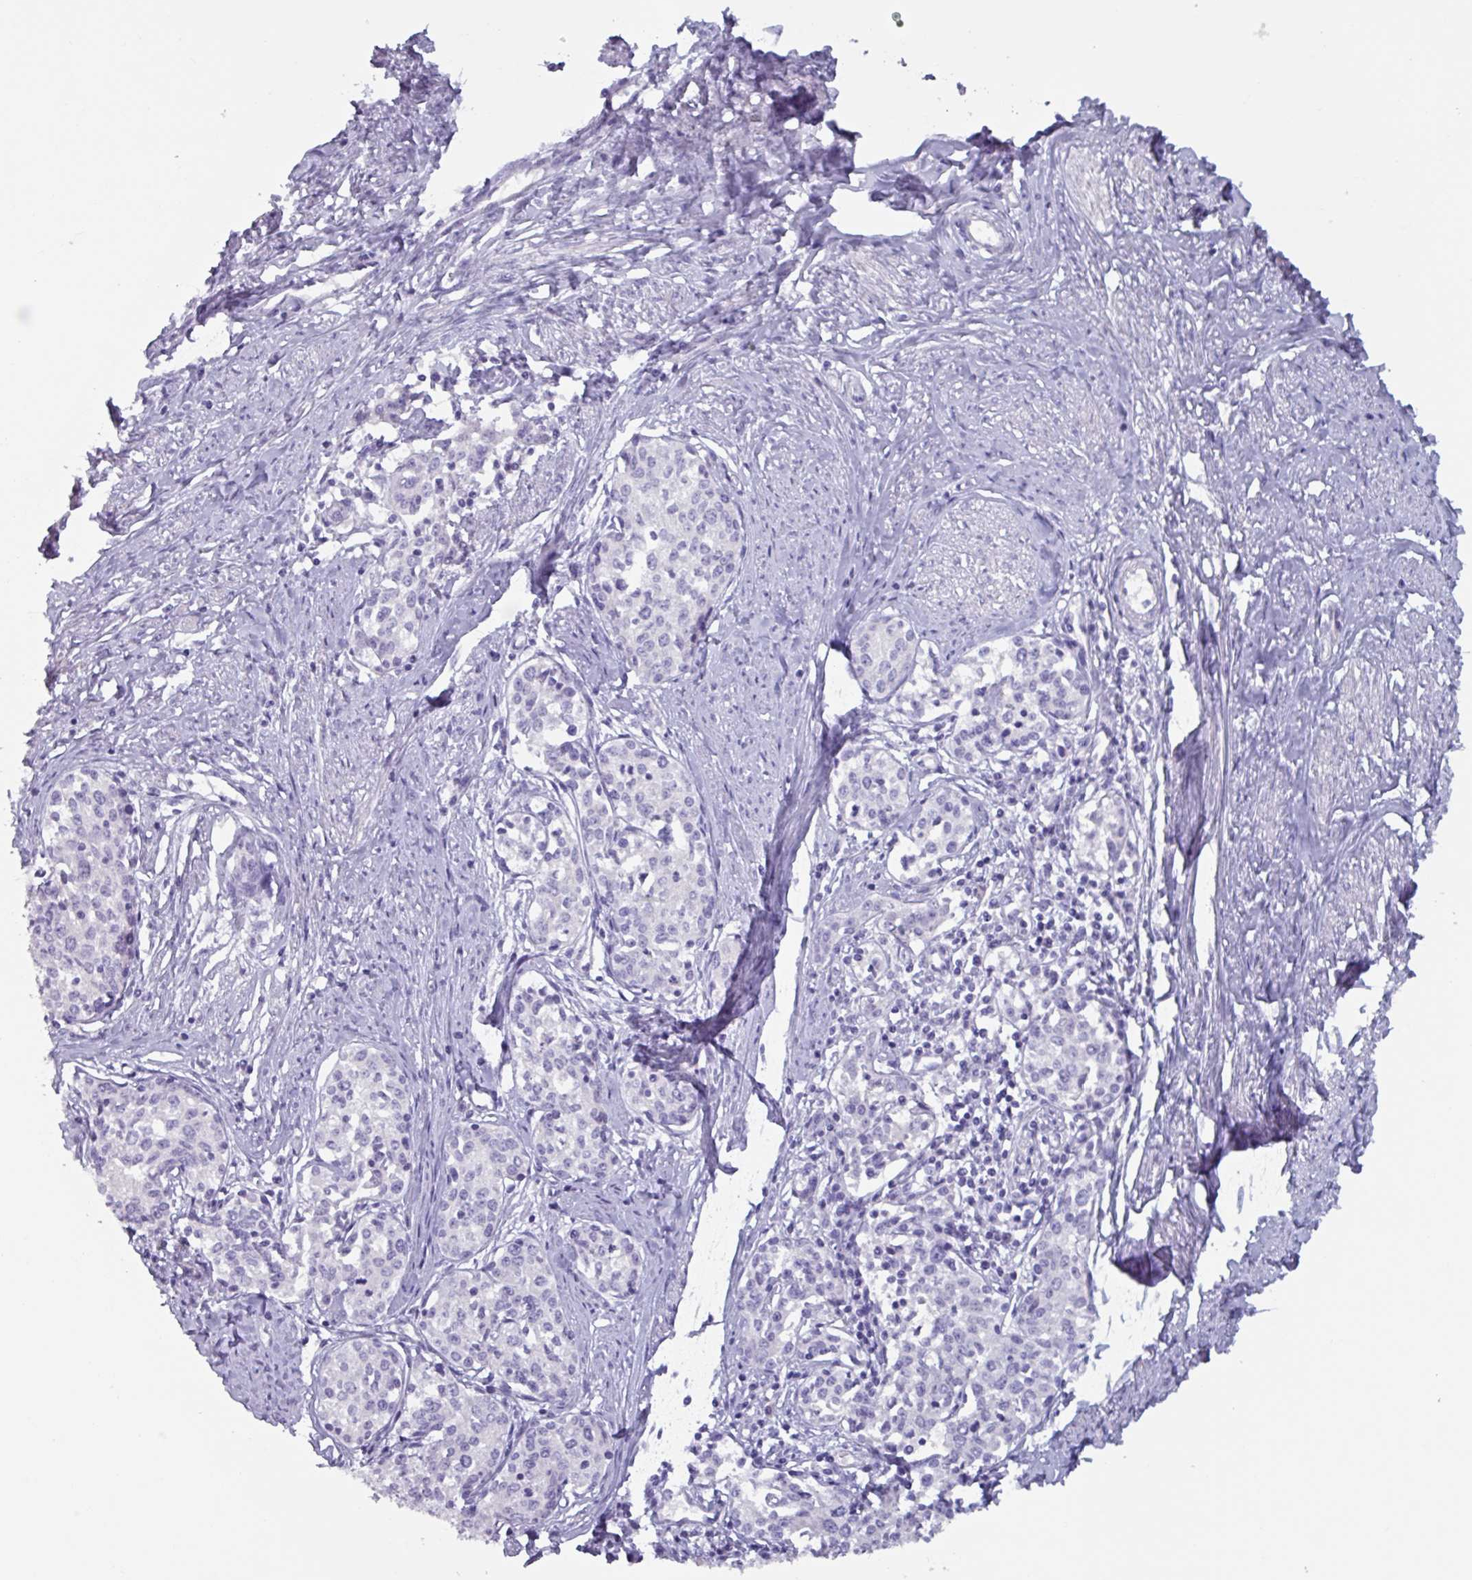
{"staining": {"intensity": "negative", "quantity": "none", "location": "none"}, "tissue": "cervical cancer", "cell_type": "Tumor cells", "image_type": "cancer", "snomed": [{"axis": "morphology", "description": "Squamous cell carcinoma, NOS"}, {"axis": "morphology", "description": "Adenocarcinoma, NOS"}, {"axis": "topography", "description": "Cervix"}], "caption": "Immunohistochemistry (IHC) histopathology image of cervical cancer (squamous cell carcinoma) stained for a protein (brown), which reveals no expression in tumor cells.", "gene": "OR2T10", "patient": {"sex": "female", "age": 52}}